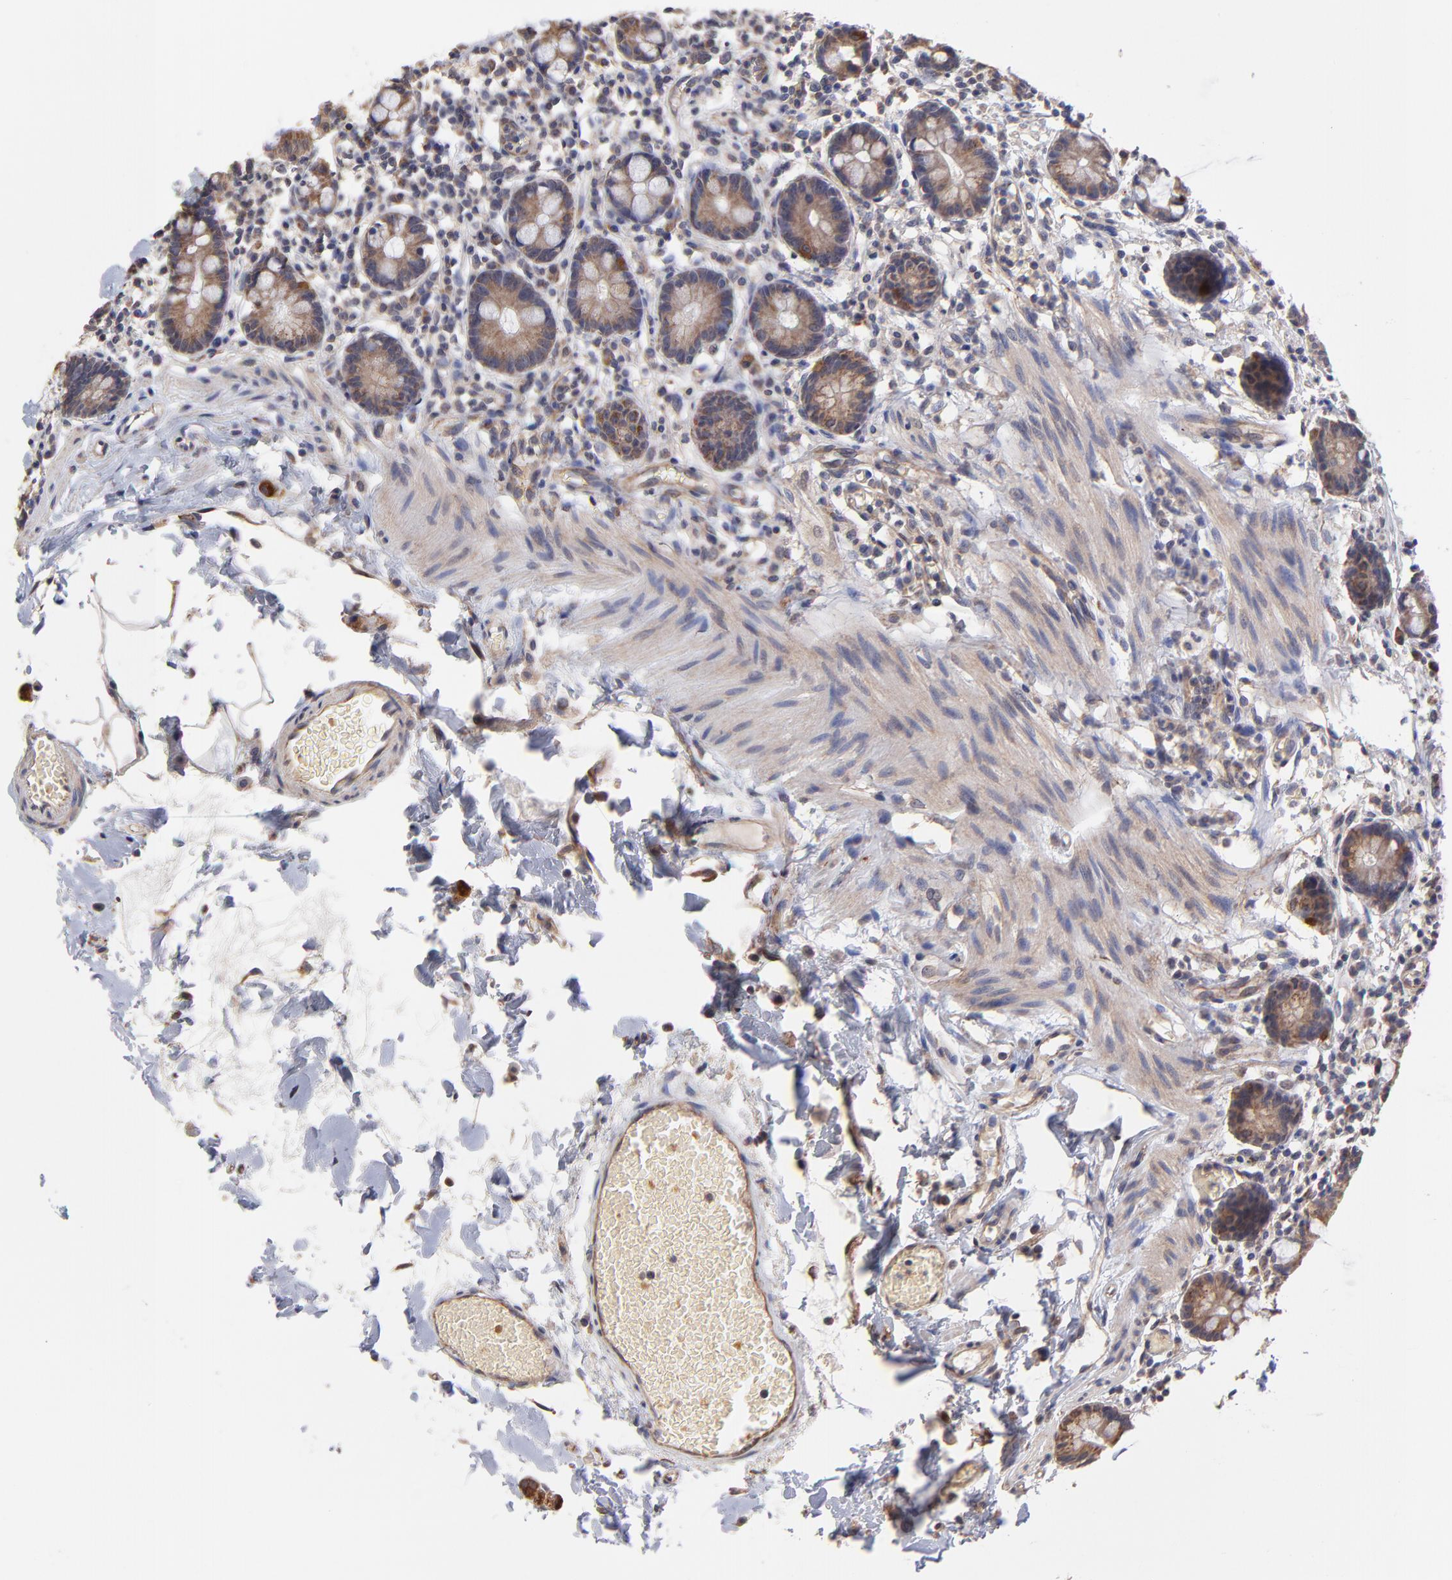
{"staining": {"intensity": "moderate", "quantity": ">75%", "location": "cytoplasmic/membranous"}, "tissue": "small intestine", "cell_type": "Glandular cells", "image_type": "normal", "snomed": [{"axis": "morphology", "description": "Normal tissue, NOS"}, {"axis": "topography", "description": "Small intestine"}], "caption": "This is a photomicrograph of immunohistochemistry (IHC) staining of benign small intestine, which shows moderate positivity in the cytoplasmic/membranous of glandular cells.", "gene": "UBE2H", "patient": {"sex": "female", "age": 61}}